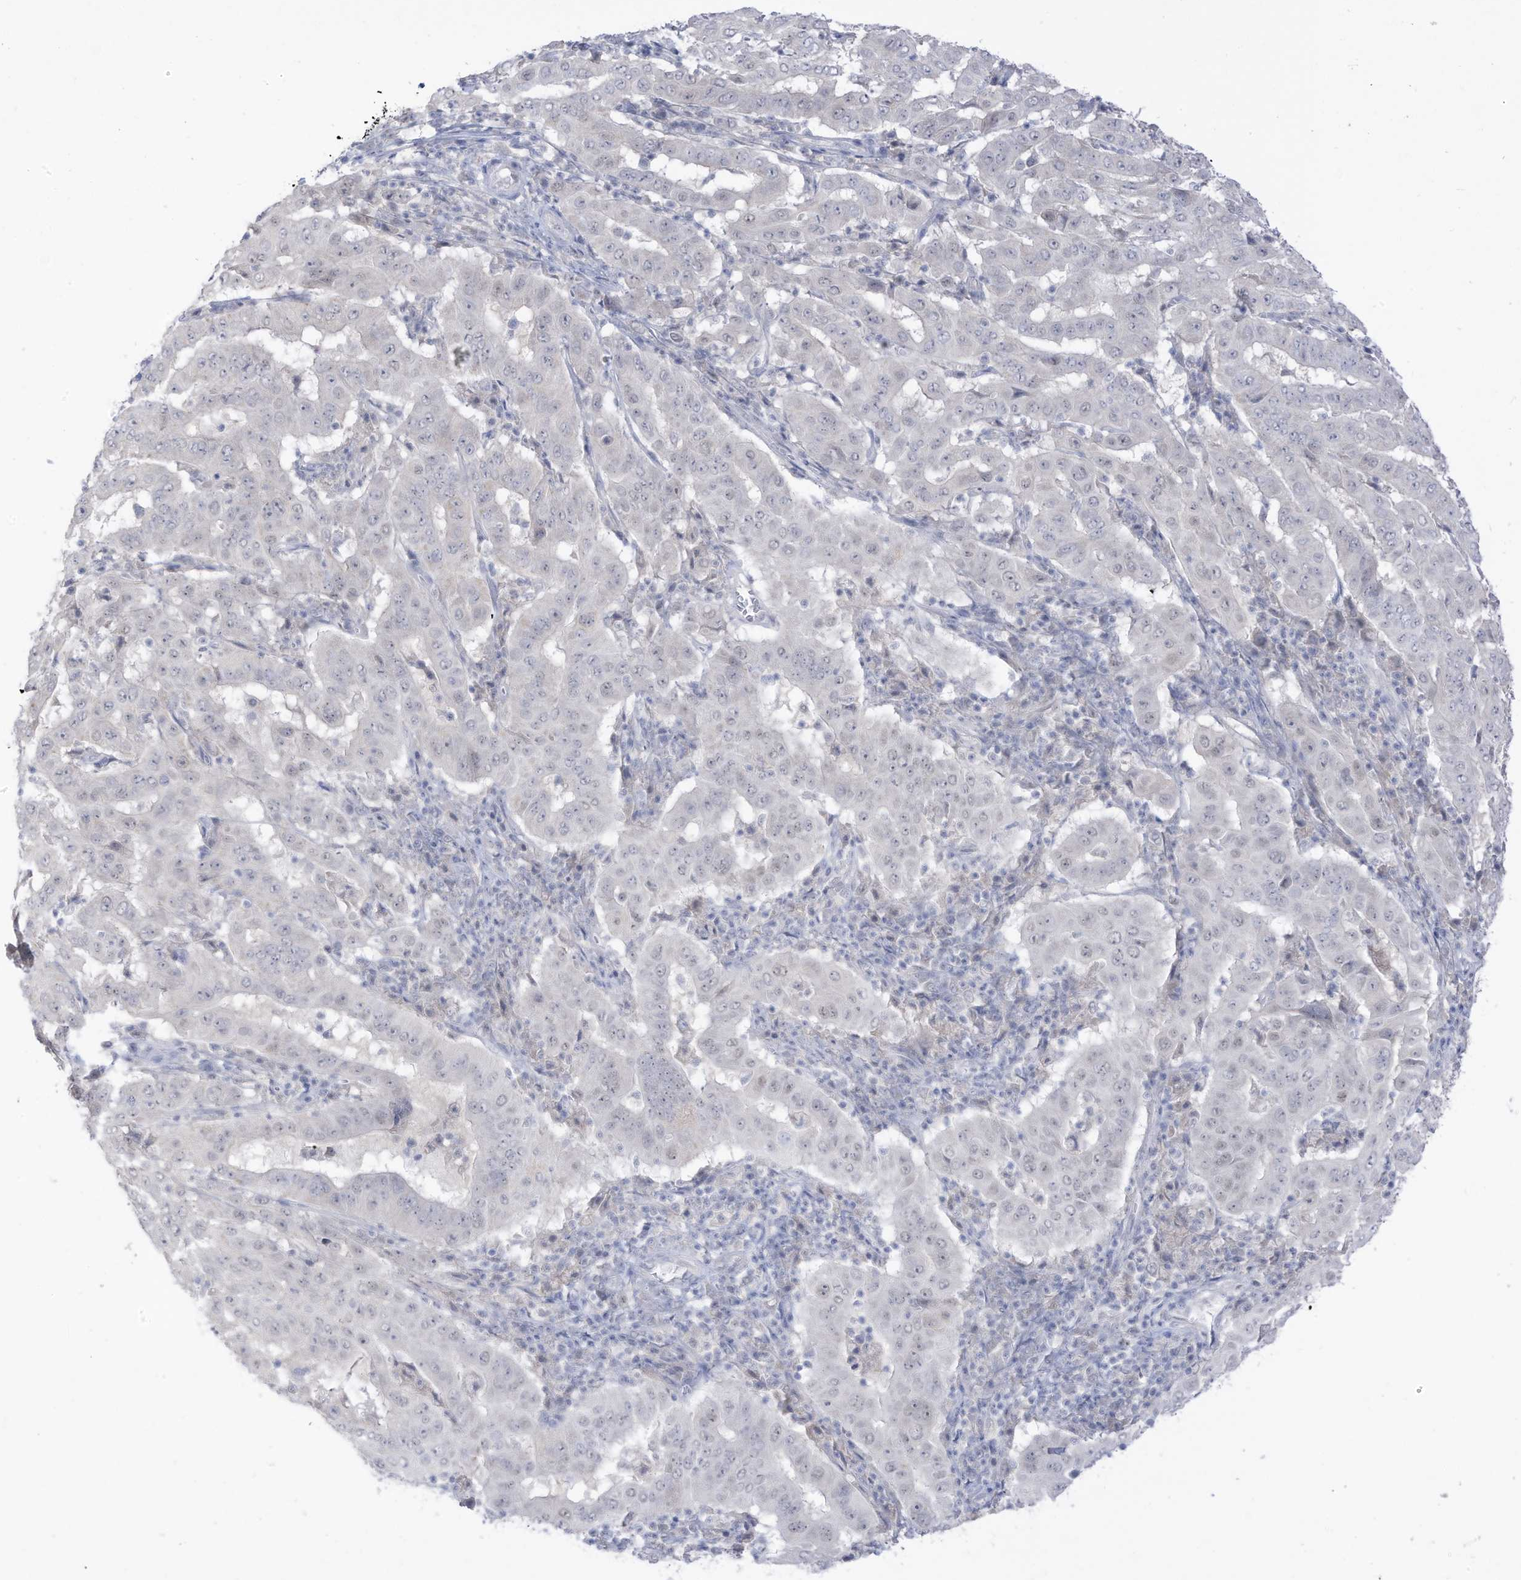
{"staining": {"intensity": "negative", "quantity": "none", "location": "none"}, "tissue": "pancreatic cancer", "cell_type": "Tumor cells", "image_type": "cancer", "snomed": [{"axis": "morphology", "description": "Adenocarcinoma, NOS"}, {"axis": "topography", "description": "Pancreas"}], "caption": "High power microscopy micrograph of an immunohistochemistry (IHC) histopathology image of pancreatic cancer (adenocarcinoma), revealing no significant positivity in tumor cells. (DAB (3,3'-diaminobenzidine) IHC with hematoxylin counter stain).", "gene": "OGT", "patient": {"sex": "male", "age": 63}}